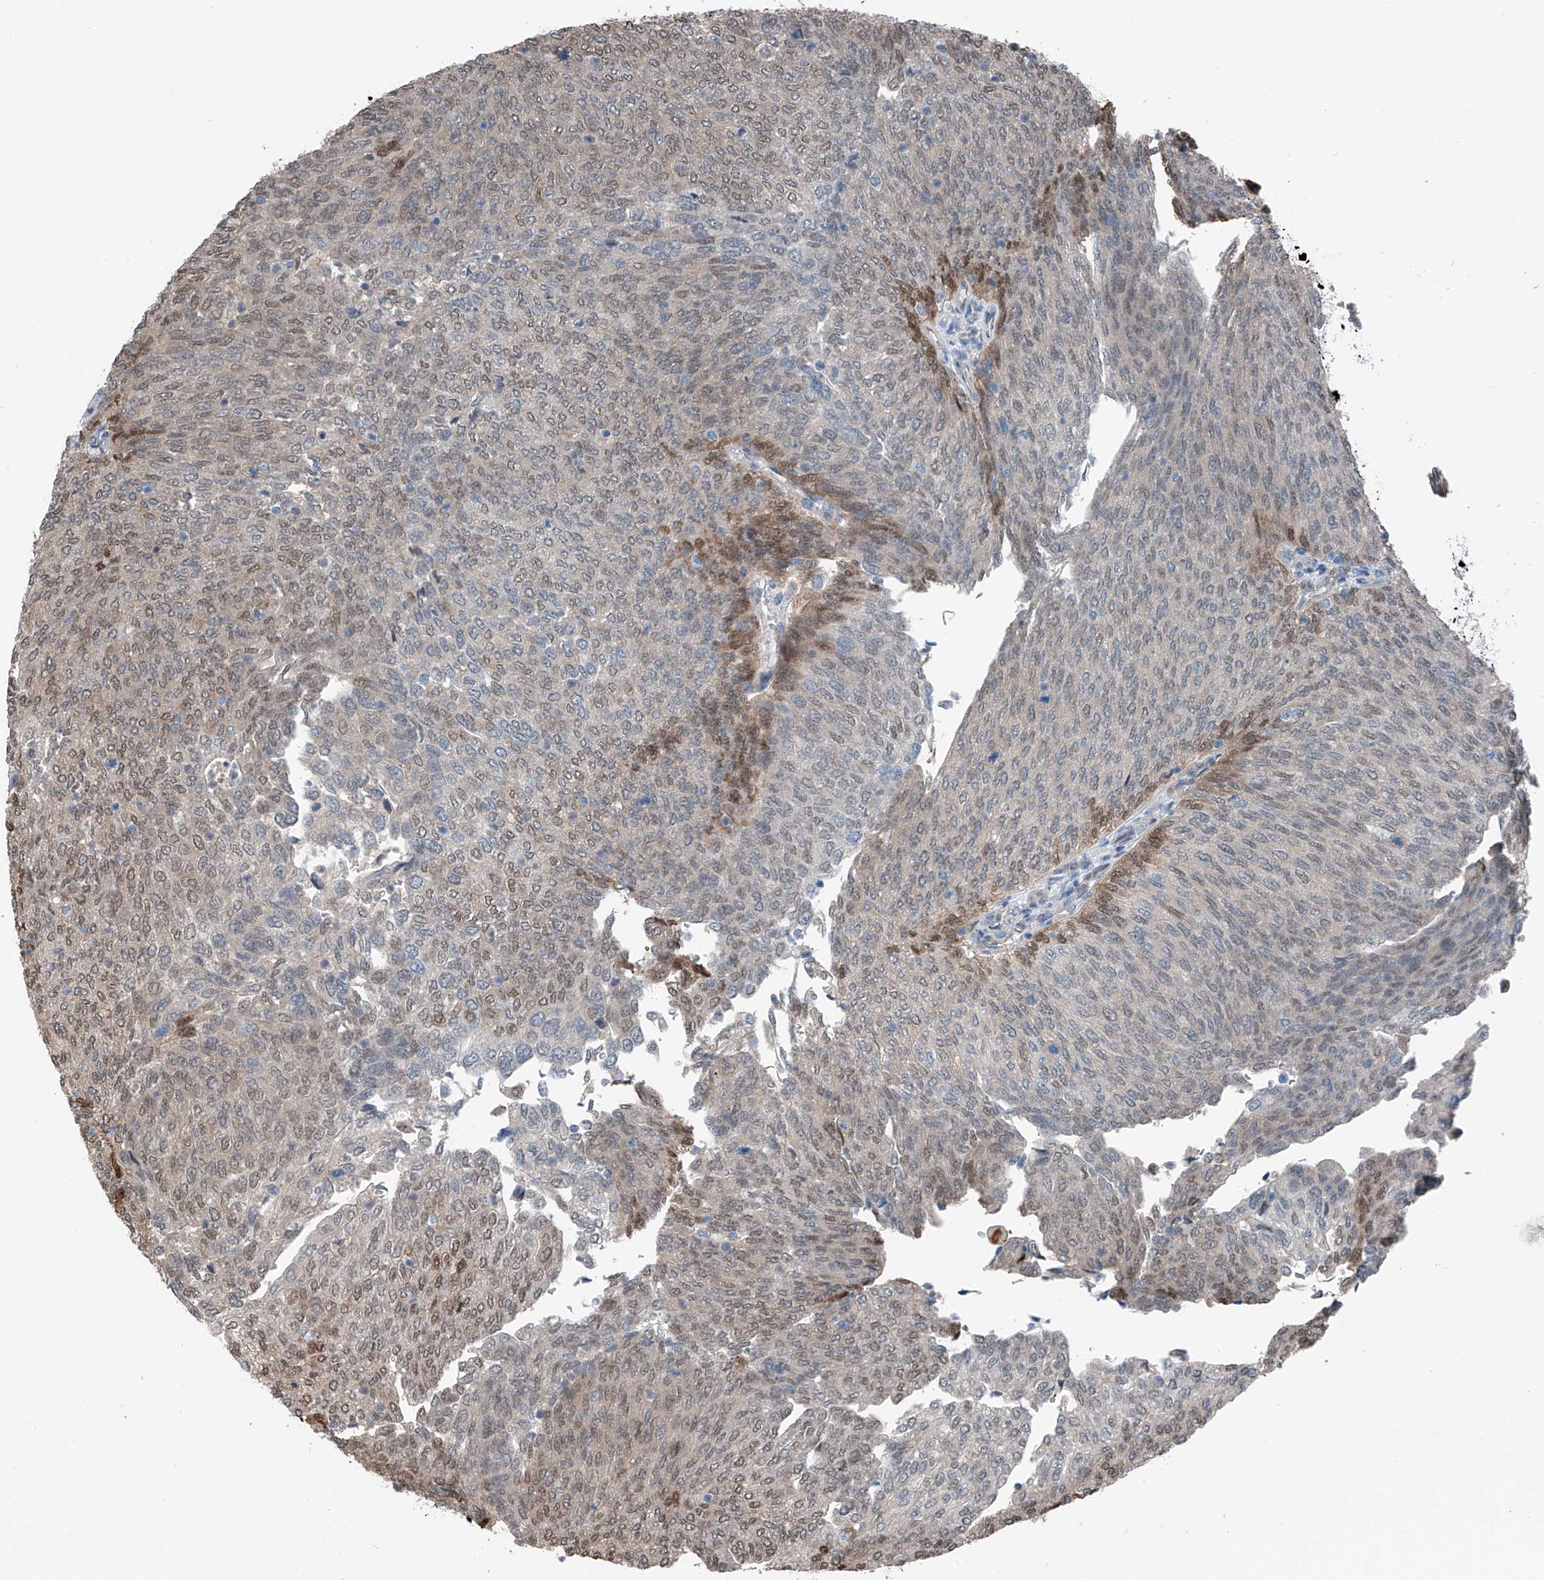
{"staining": {"intensity": "moderate", "quantity": "25%-75%", "location": "cytoplasmic/membranous,nuclear"}, "tissue": "urothelial cancer", "cell_type": "Tumor cells", "image_type": "cancer", "snomed": [{"axis": "morphology", "description": "Urothelial carcinoma, Low grade"}, {"axis": "topography", "description": "Urinary bladder"}], "caption": "Immunohistochemical staining of human low-grade urothelial carcinoma exhibits medium levels of moderate cytoplasmic/membranous and nuclear staining in about 25%-75% of tumor cells.", "gene": "HSPA6", "patient": {"sex": "female", "age": 79}}